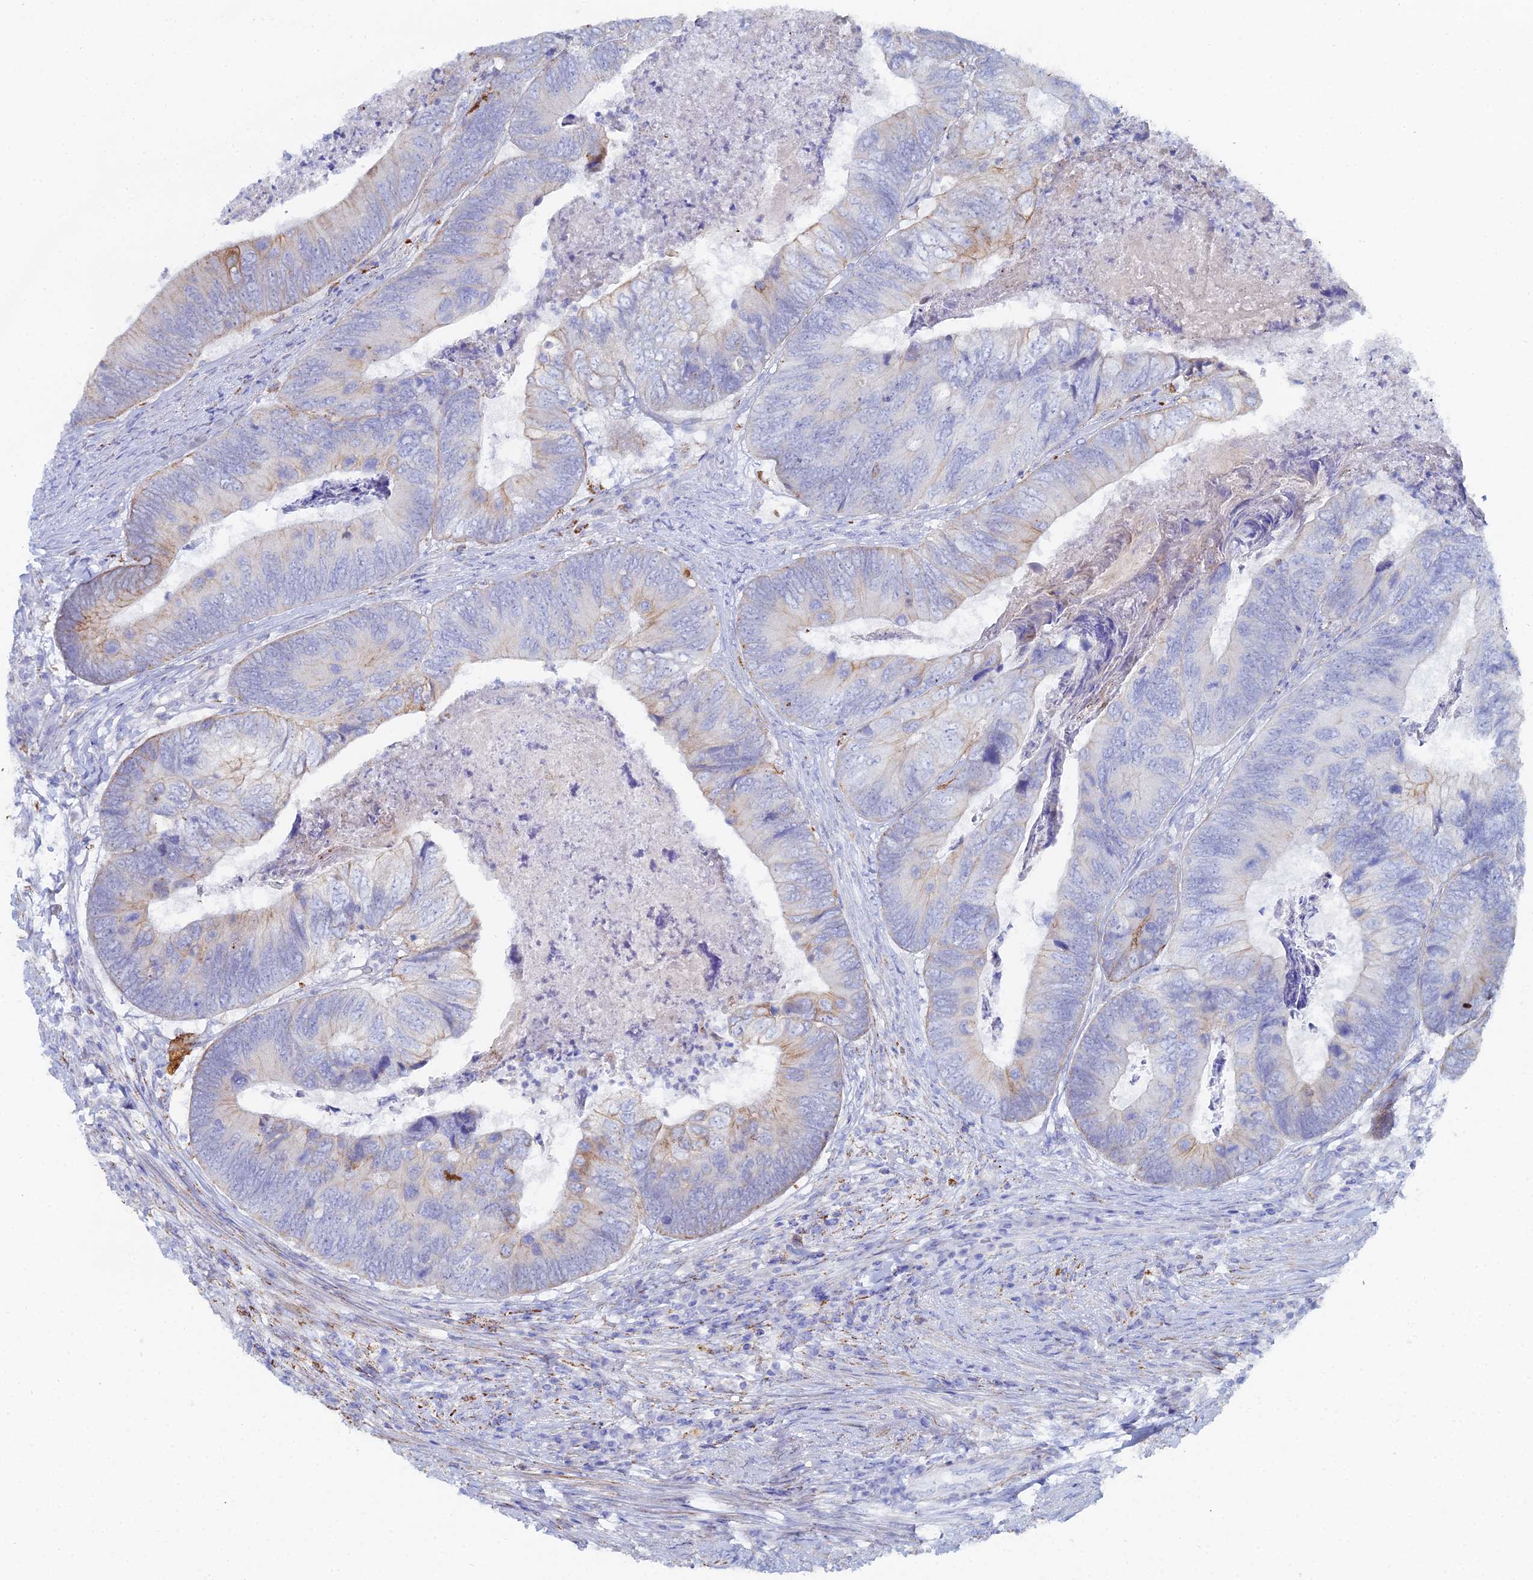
{"staining": {"intensity": "moderate", "quantity": "<25%", "location": "cytoplasmic/membranous"}, "tissue": "colorectal cancer", "cell_type": "Tumor cells", "image_type": "cancer", "snomed": [{"axis": "morphology", "description": "Adenocarcinoma, NOS"}, {"axis": "topography", "description": "Colon"}], "caption": "Immunohistochemical staining of human colorectal cancer displays low levels of moderate cytoplasmic/membranous staining in approximately <25% of tumor cells. The staining was performed using DAB (3,3'-diaminobenzidine) to visualize the protein expression in brown, while the nuclei were stained in blue with hematoxylin (Magnification: 20x).", "gene": "DHX34", "patient": {"sex": "female", "age": 67}}